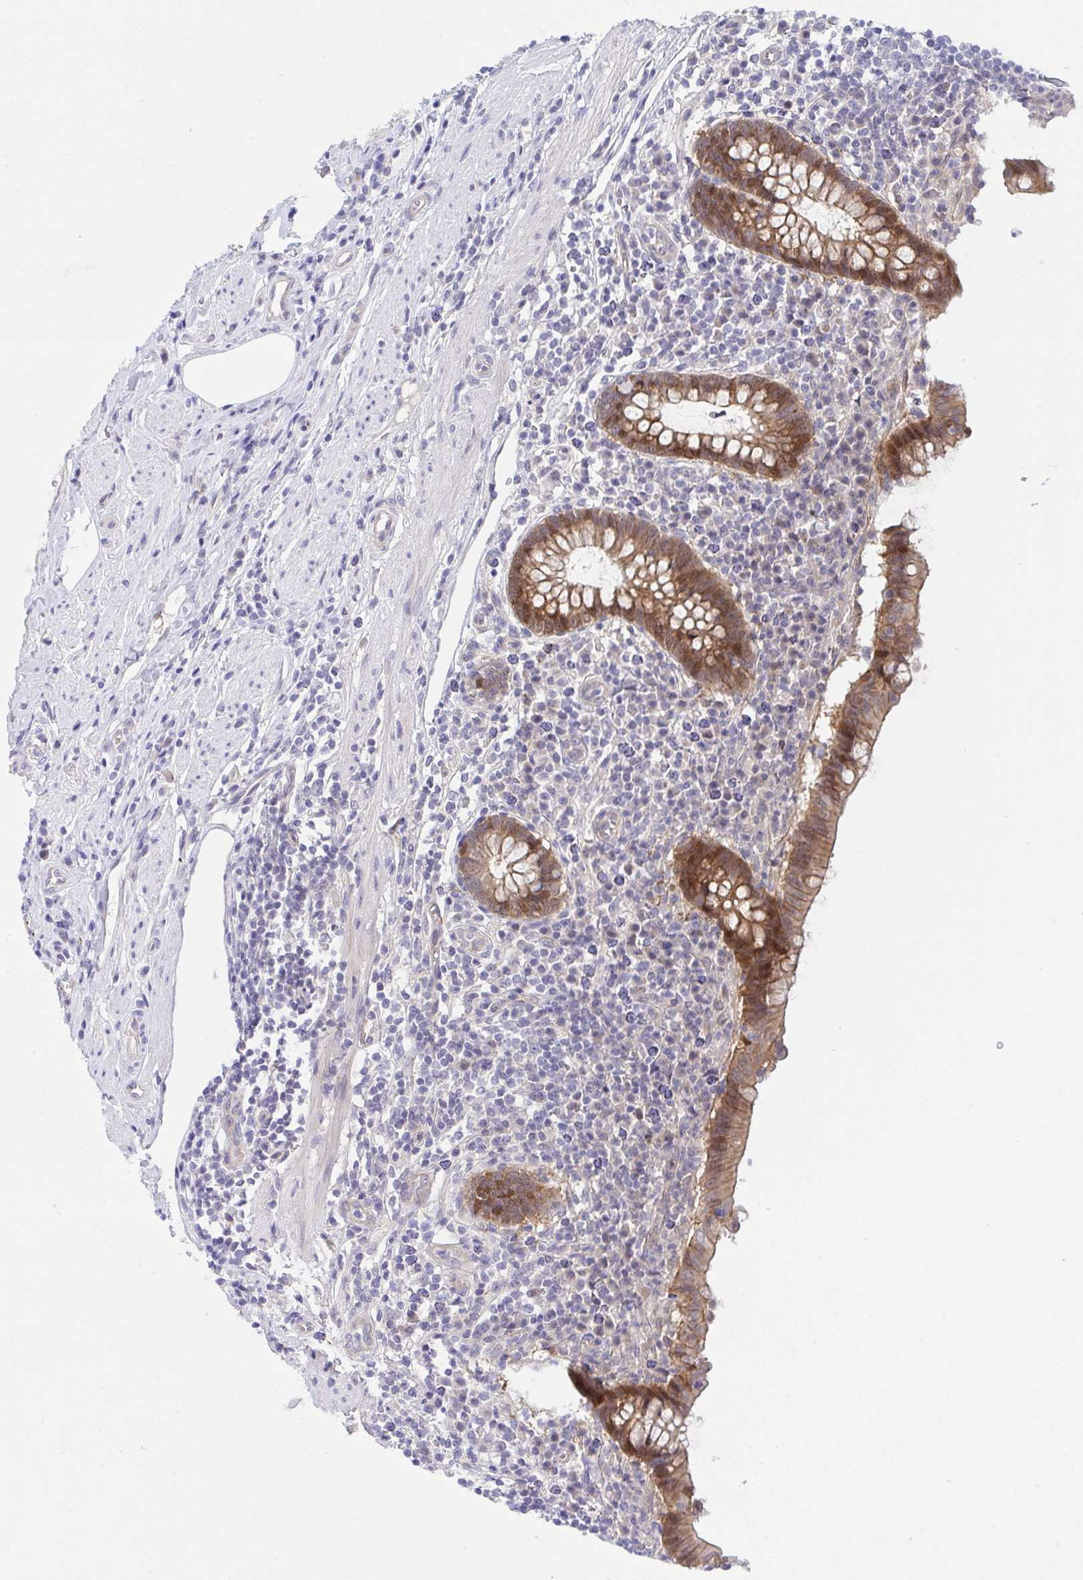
{"staining": {"intensity": "strong", "quantity": ">75%", "location": "cytoplasmic/membranous"}, "tissue": "appendix", "cell_type": "Glandular cells", "image_type": "normal", "snomed": [{"axis": "morphology", "description": "Normal tissue, NOS"}, {"axis": "topography", "description": "Appendix"}], "caption": "Immunohistochemistry of normal appendix demonstrates high levels of strong cytoplasmic/membranous staining in approximately >75% of glandular cells. (IHC, brightfield microscopy, high magnification).", "gene": "HOXD12", "patient": {"sex": "female", "age": 56}}